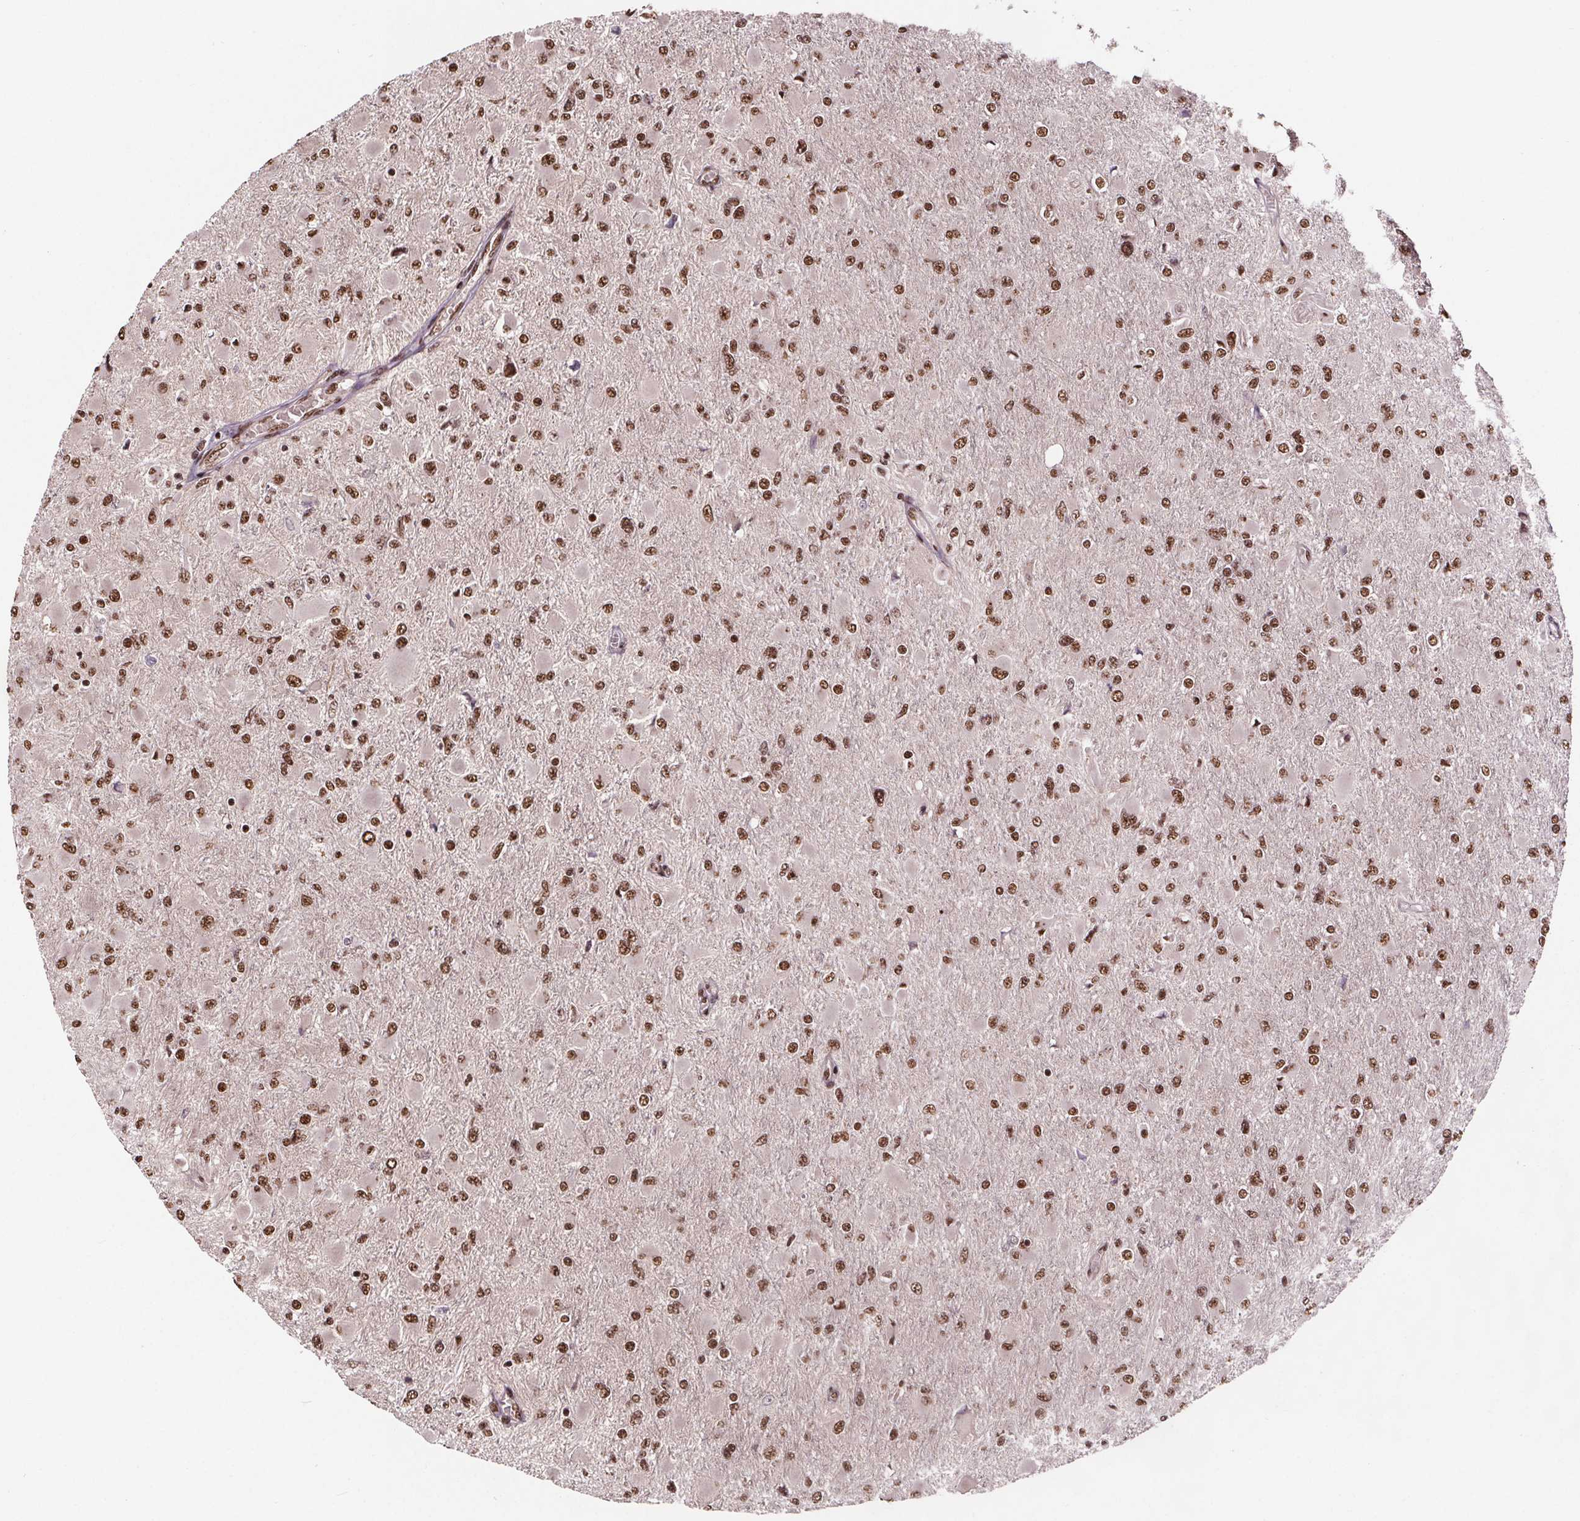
{"staining": {"intensity": "moderate", "quantity": ">75%", "location": "nuclear"}, "tissue": "glioma", "cell_type": "Tumor cells", "image_type": "cancer", "snomed": [{"axis": "morphology", "description": "Glioma, malignant, High grade"}, {"axis": "topography", "description": "Cerebral cortex"}], "caption": "This is a micrograph of immunohistochemistry (IHC) staining of glioma, which shows moderate positivity in the nuclear of tumor cells.", "gene": "JARID2", "patient": {"sex": "female", "age": 36}}